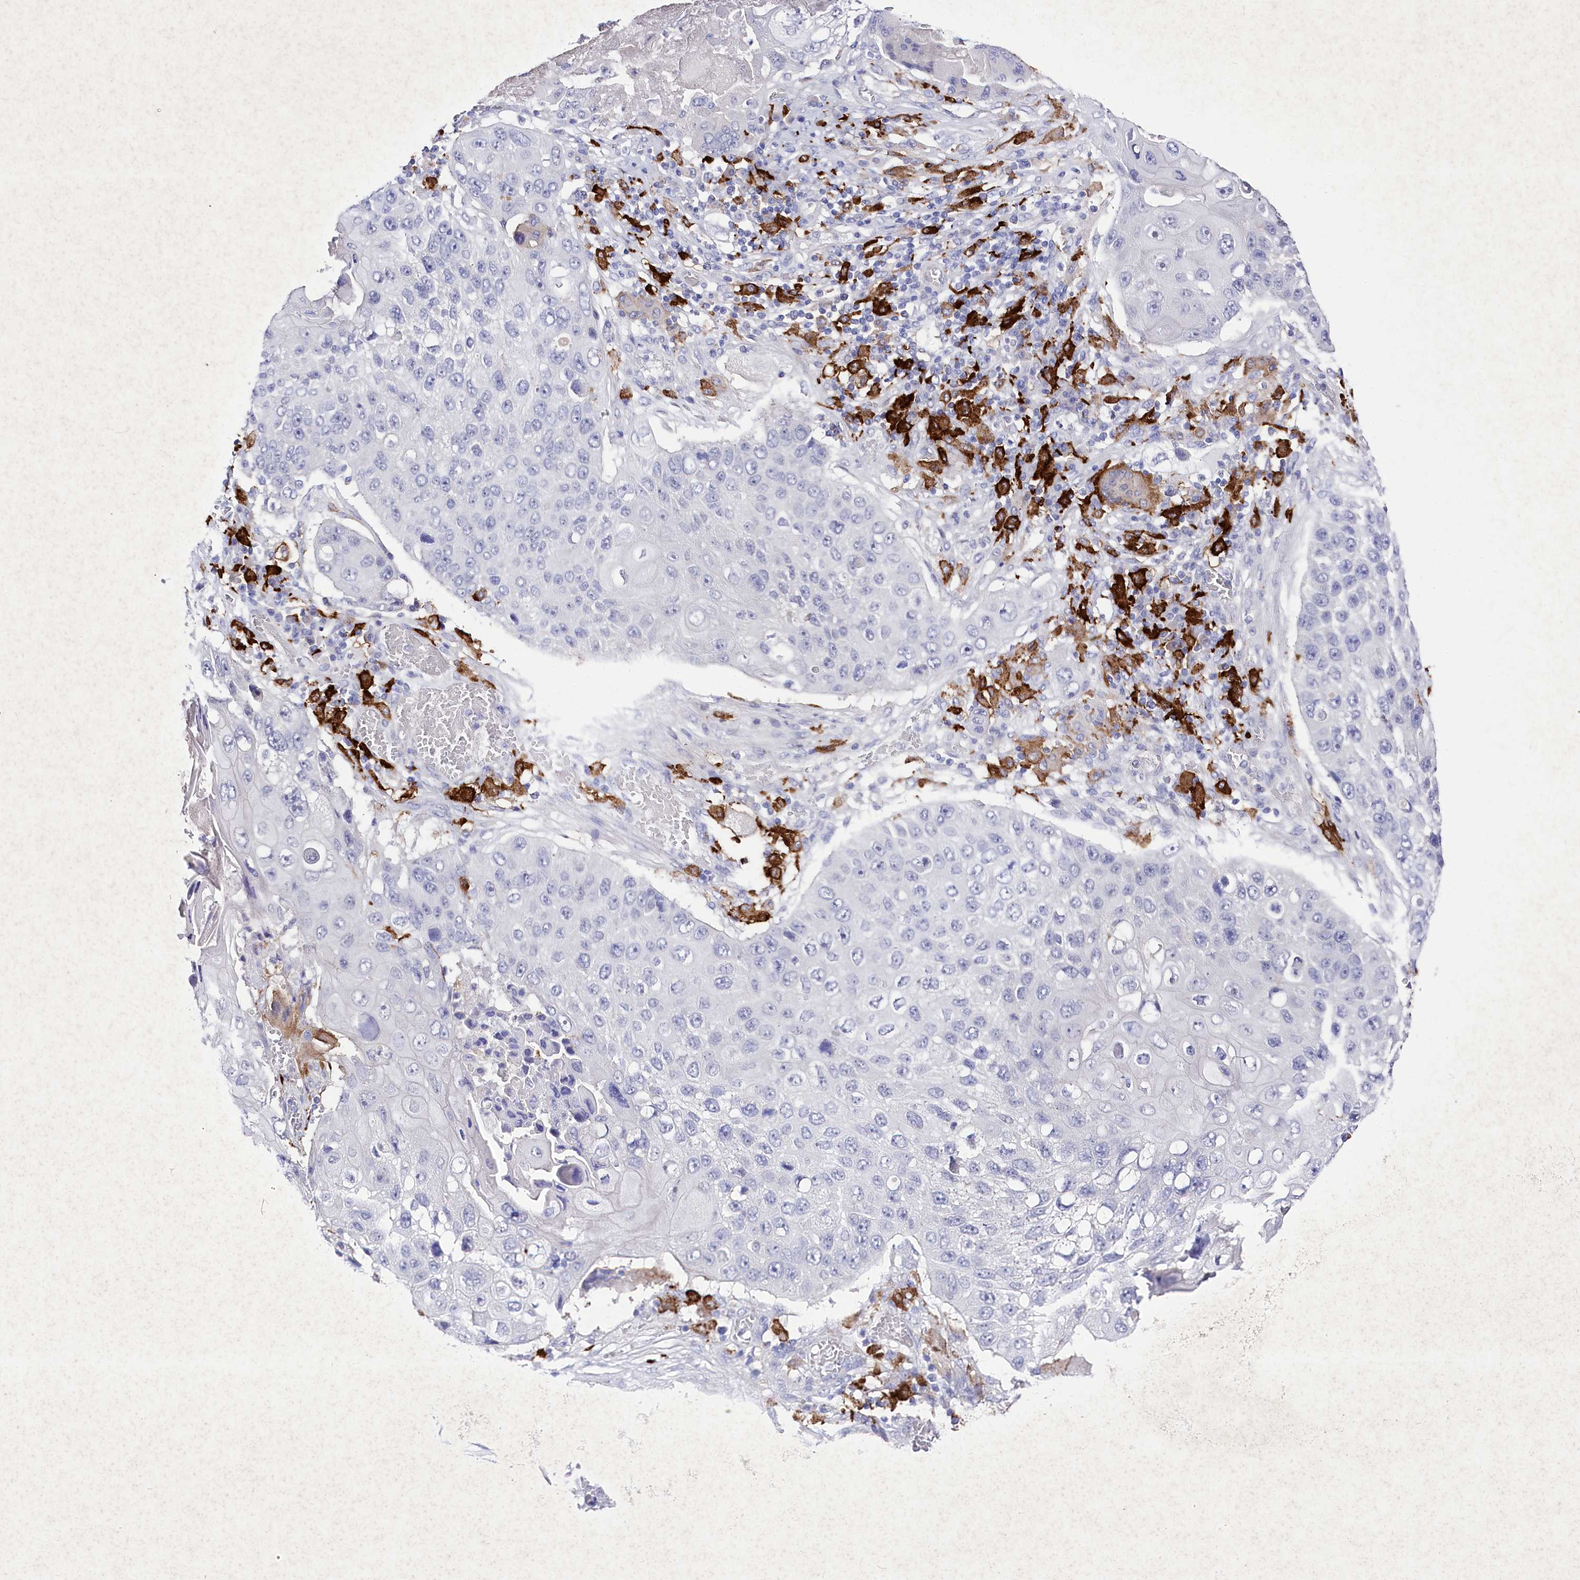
{"staining": {"intensity": "negative", "quantity": "none", "location": "none"}, "tissue": "lung cancer", "cell_type": "Tumor cells", "image_type": "cancer", "snomed": [{"axis": "morphology", "description": "Squamous cell carcinoma, NOS"}, {"axis": "topography", "description": "Lung"}], "caption": "Immunohistochemistry (IHC) photomicrograph of neoplastic tissue: human lung cancer (squamous cell carcinoma) stained with DAB (3,3'-diaminobenzidine) exhibits no significant protein staining in tumor cells.", "gene": "CLEC4M", "patient": {"sex": "male", "age": 61}}